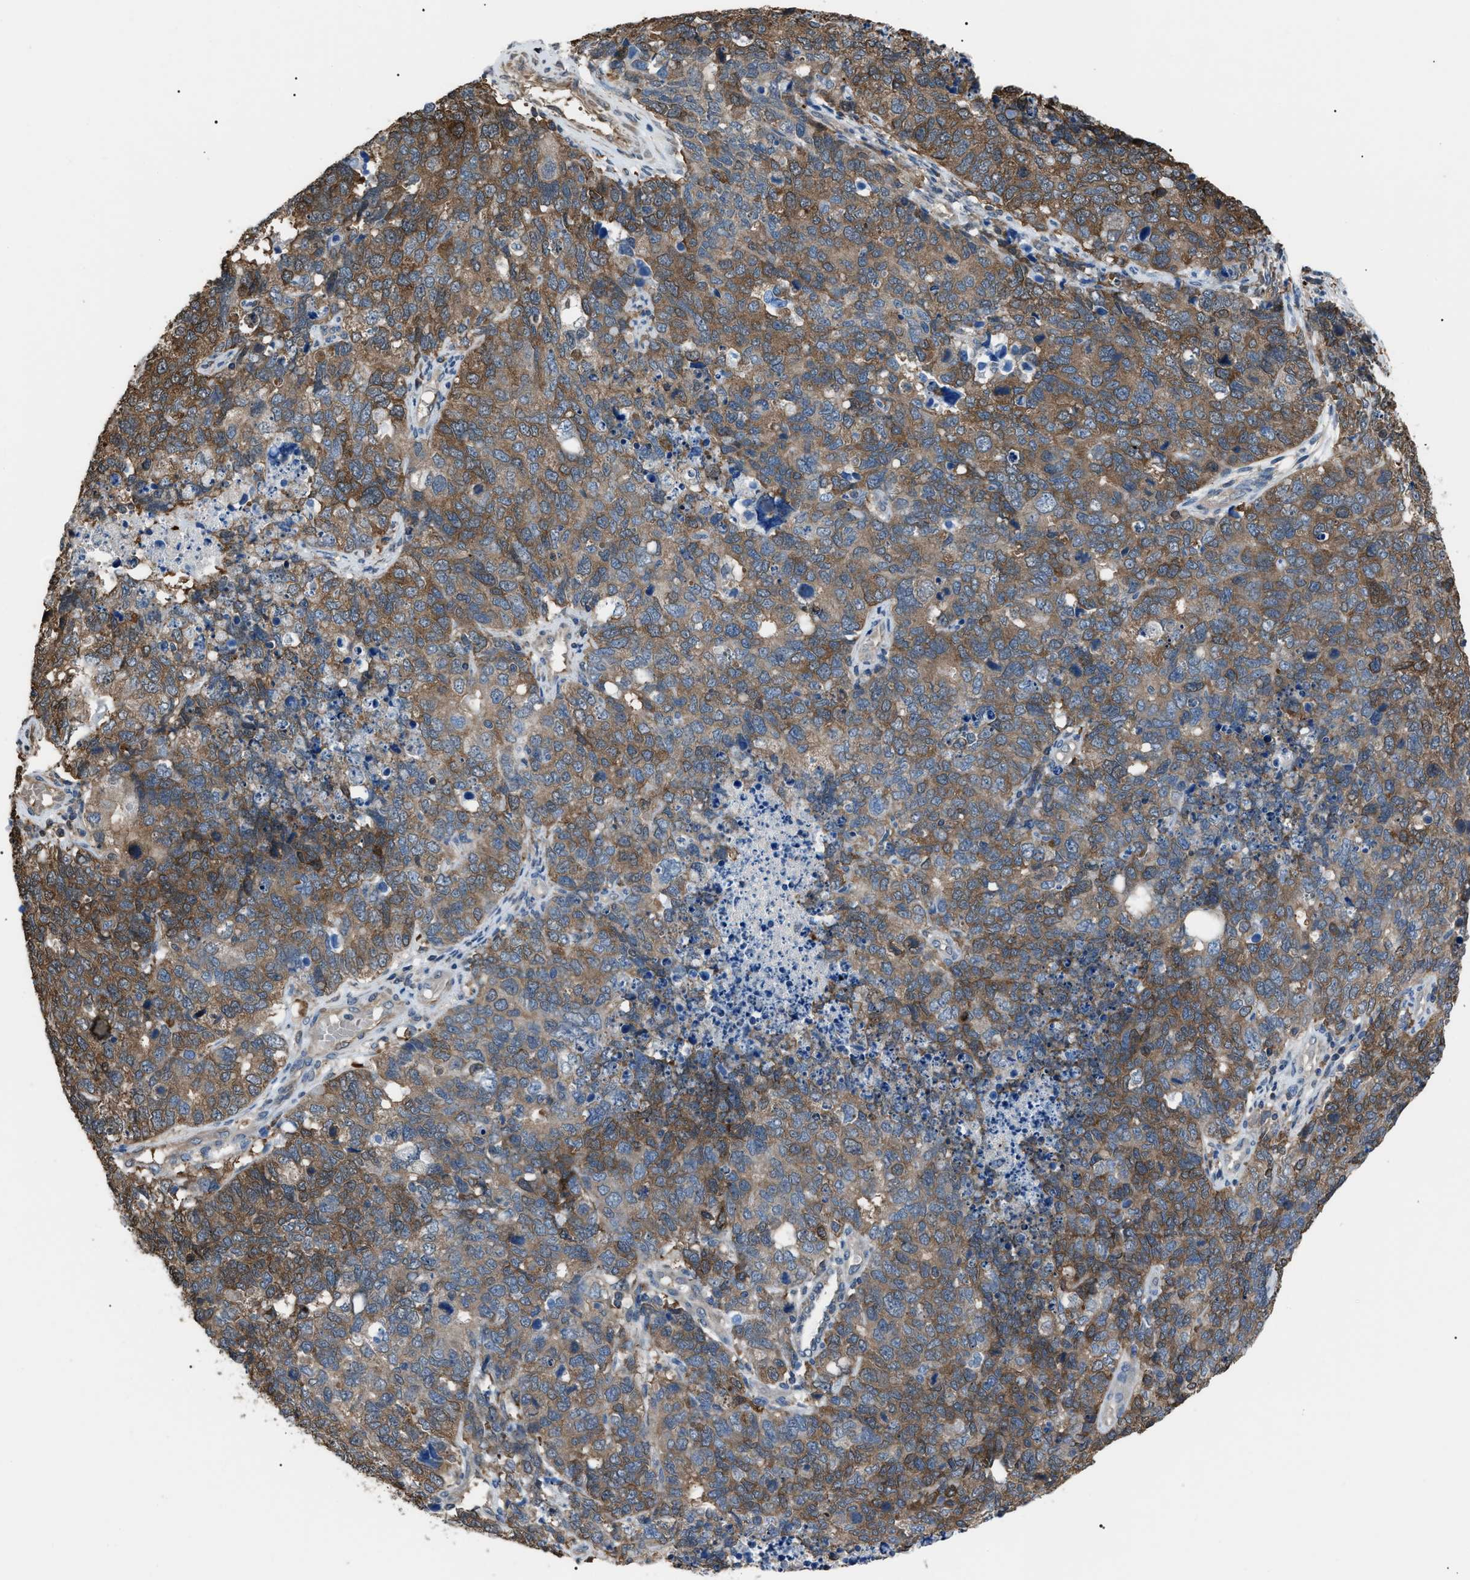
{"staining": {"intensity": "moderate", "quantity": ">75%", "location": "cytoplasmic/membranous"}, "tissue": "cervical cancer", "cell_type": "Tumor cells", "image_type": "cancer", "snomed": [{"axis": "morphology", "description": "Squamous cell carcinoma, NOS"}, {"axis": "topography", "description": "Cervix"}], "caption": "Cervical cancer stained for a protein (brown) exhibits moderate cytoplasmic/membranous positive staining in about >75% of tumor cells.", "gene": "PDCD5", "patient": {"sex": "female", "age": 63}}